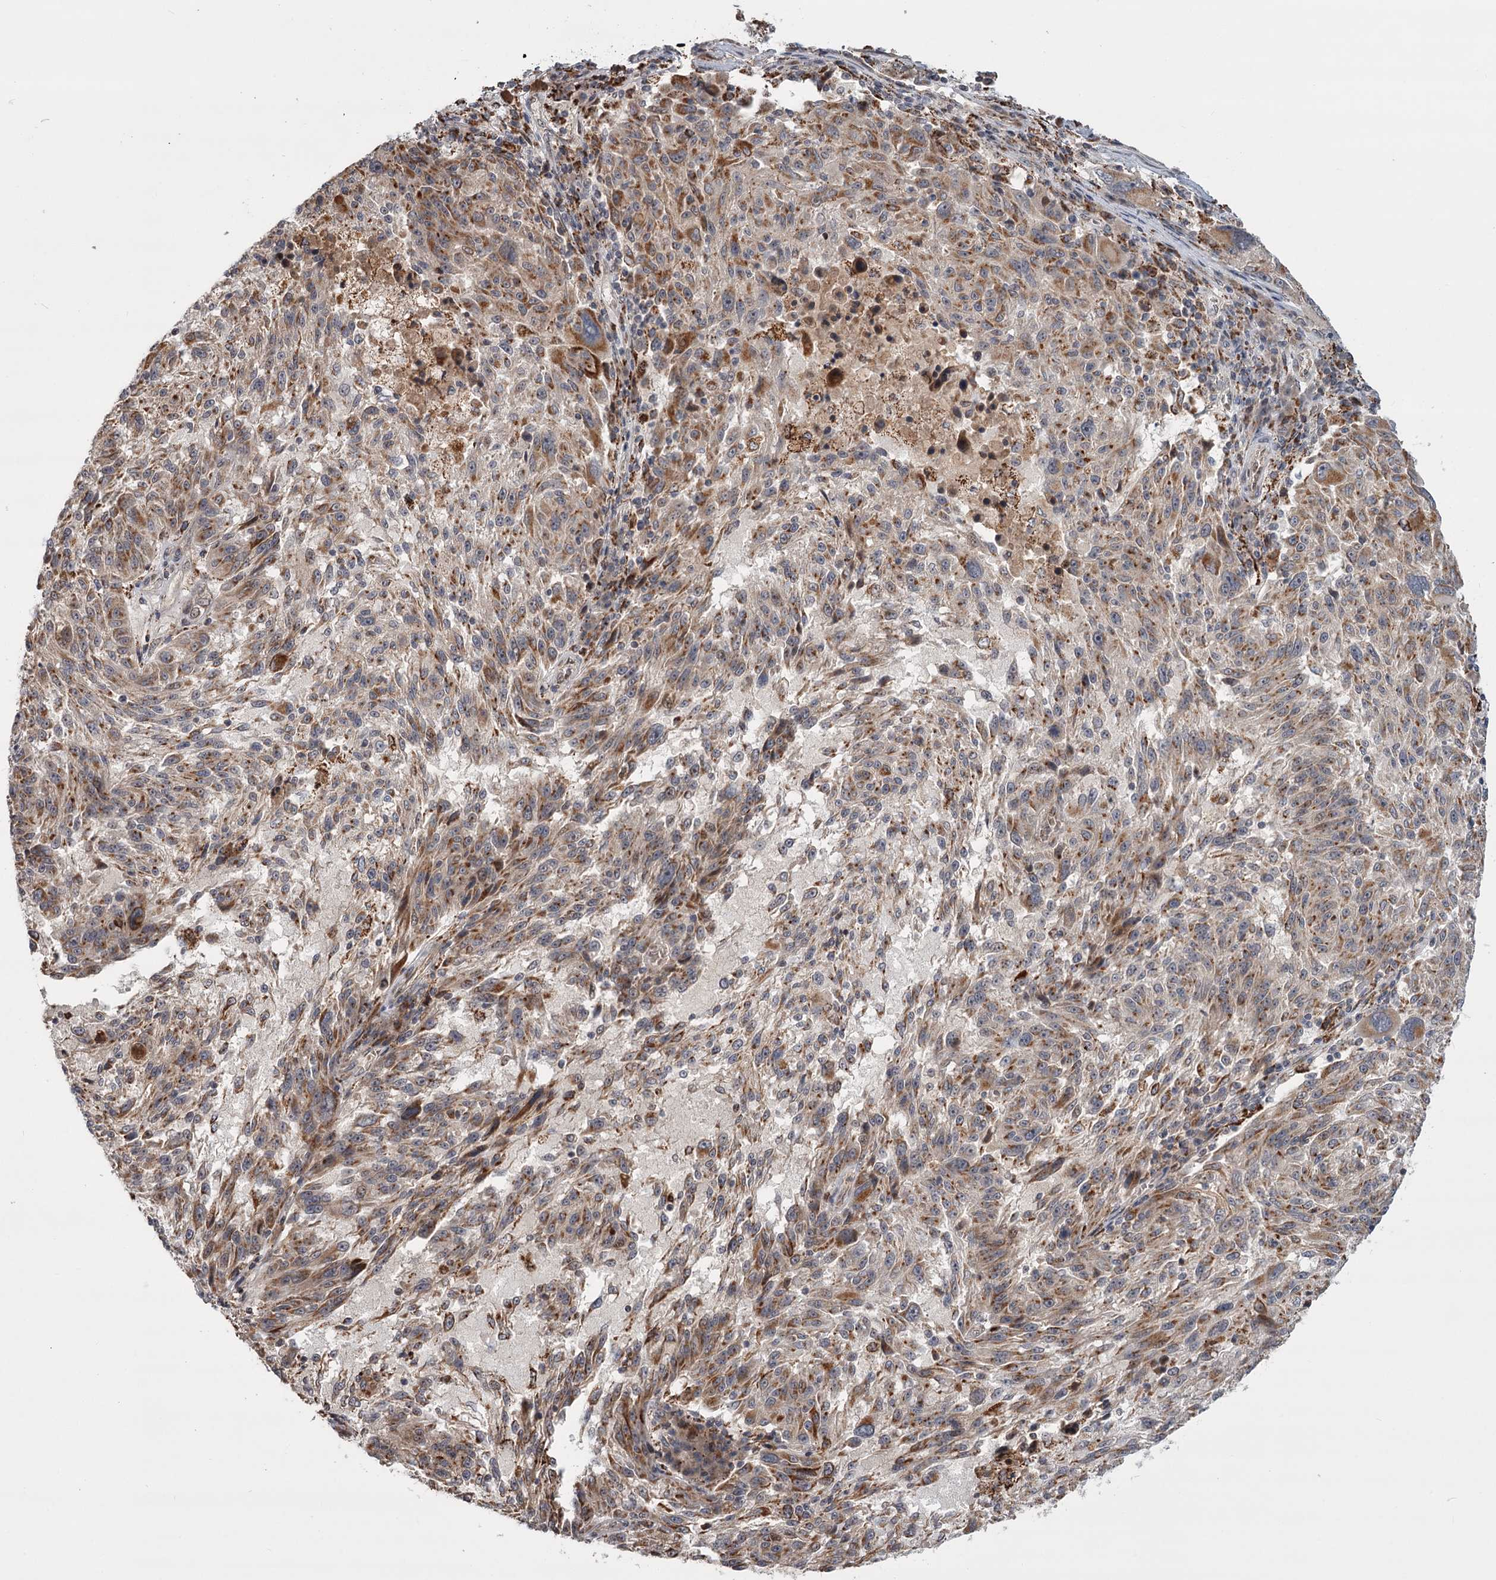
{"staining": {"intensity": "moderate", "quantity": ">75%", "location": "cytoplasmic/membranous"}, "tissue": "melanoma", "cell_type": "Tumor cells", "image_type": "cancer", "snomed": [{"axis": "morphology", "description": "Malignant melanoma, NOS"}, {"axis": "topography", "description": "Skin"}], "caption": "This is a photomicrograph of immunohistochemistry (IHC) staining of malignant melanoma, which shows moderate staining in the cytoplasmic/membranous of tumor cells.", "gene": "CDC123", "patient": {"sex": "male", "age": 53}}